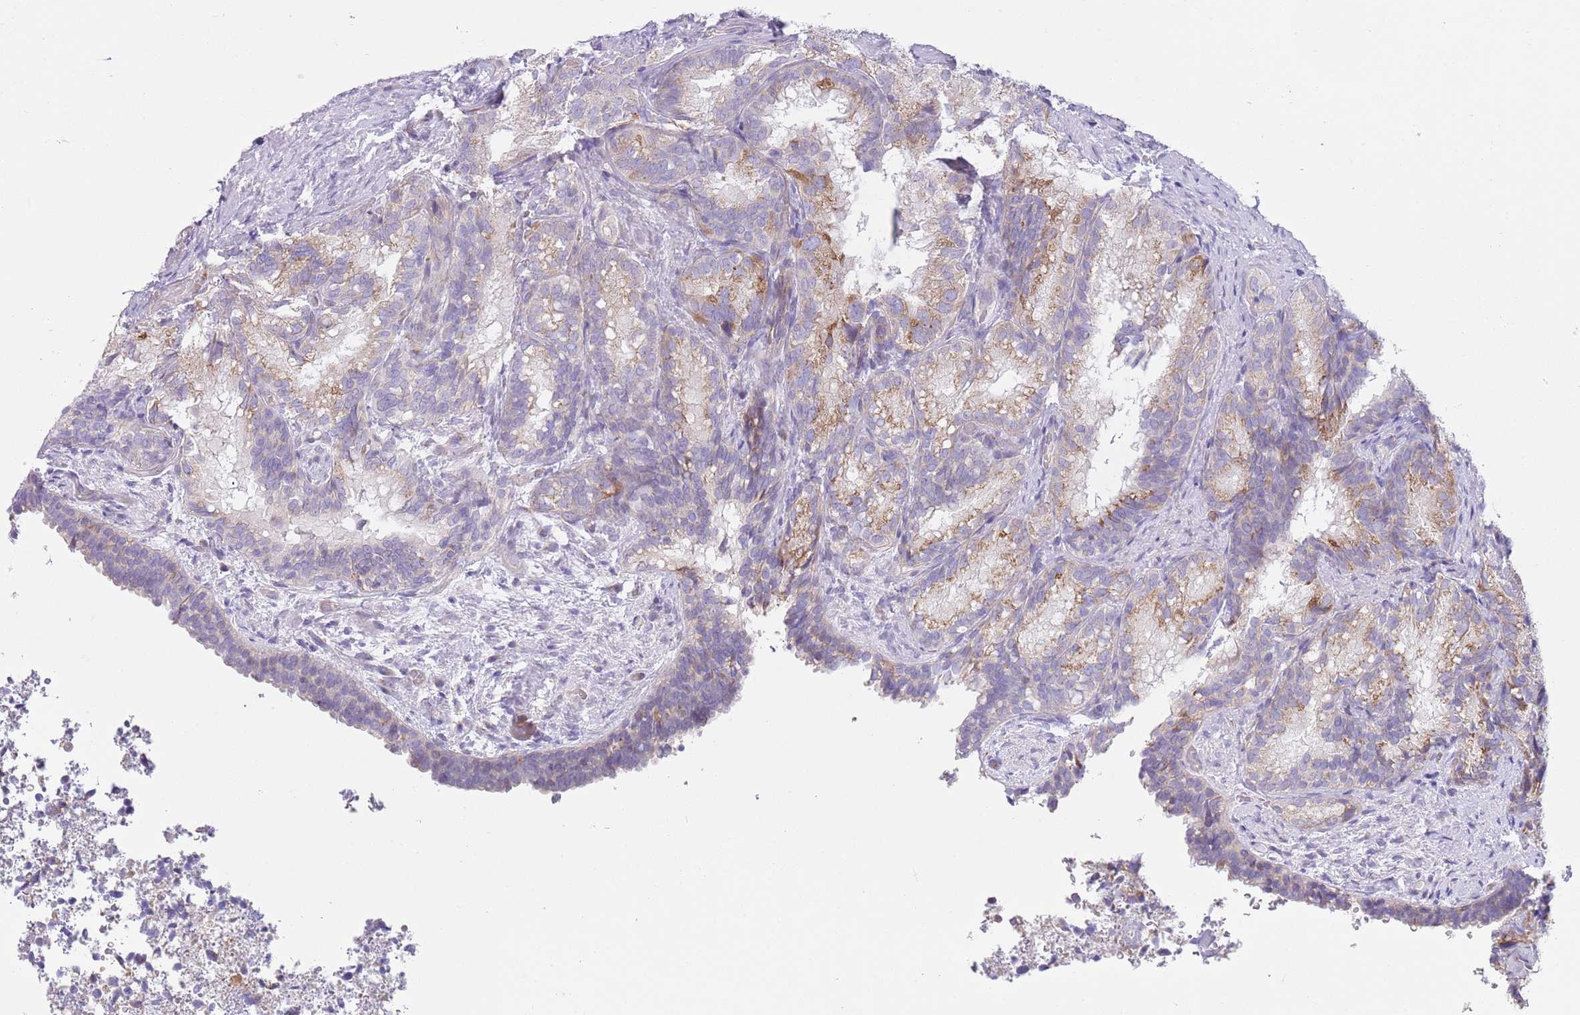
{"staining": {"intensity": "moderate", "quantity": "<25%", "location": "cytoplasmic/membranous"}, "tissue": "seminal vesicle", "cell_type": "Glandular cells", "image_type": "normal", "snomed": [{"axis": "morphology", "description": "Normal tissue, NOS"}, {"axis": "topography", "description": "Seminal veicle"}], "caption": "About <25% of glandular cells in normal seminal vesicle show moderate cytoplasmic/membranous protein positivity as visualized by brown immunohistochemical staining.", "gene": "C20orf96", "patient": {"sex": "male", "age": 58}}